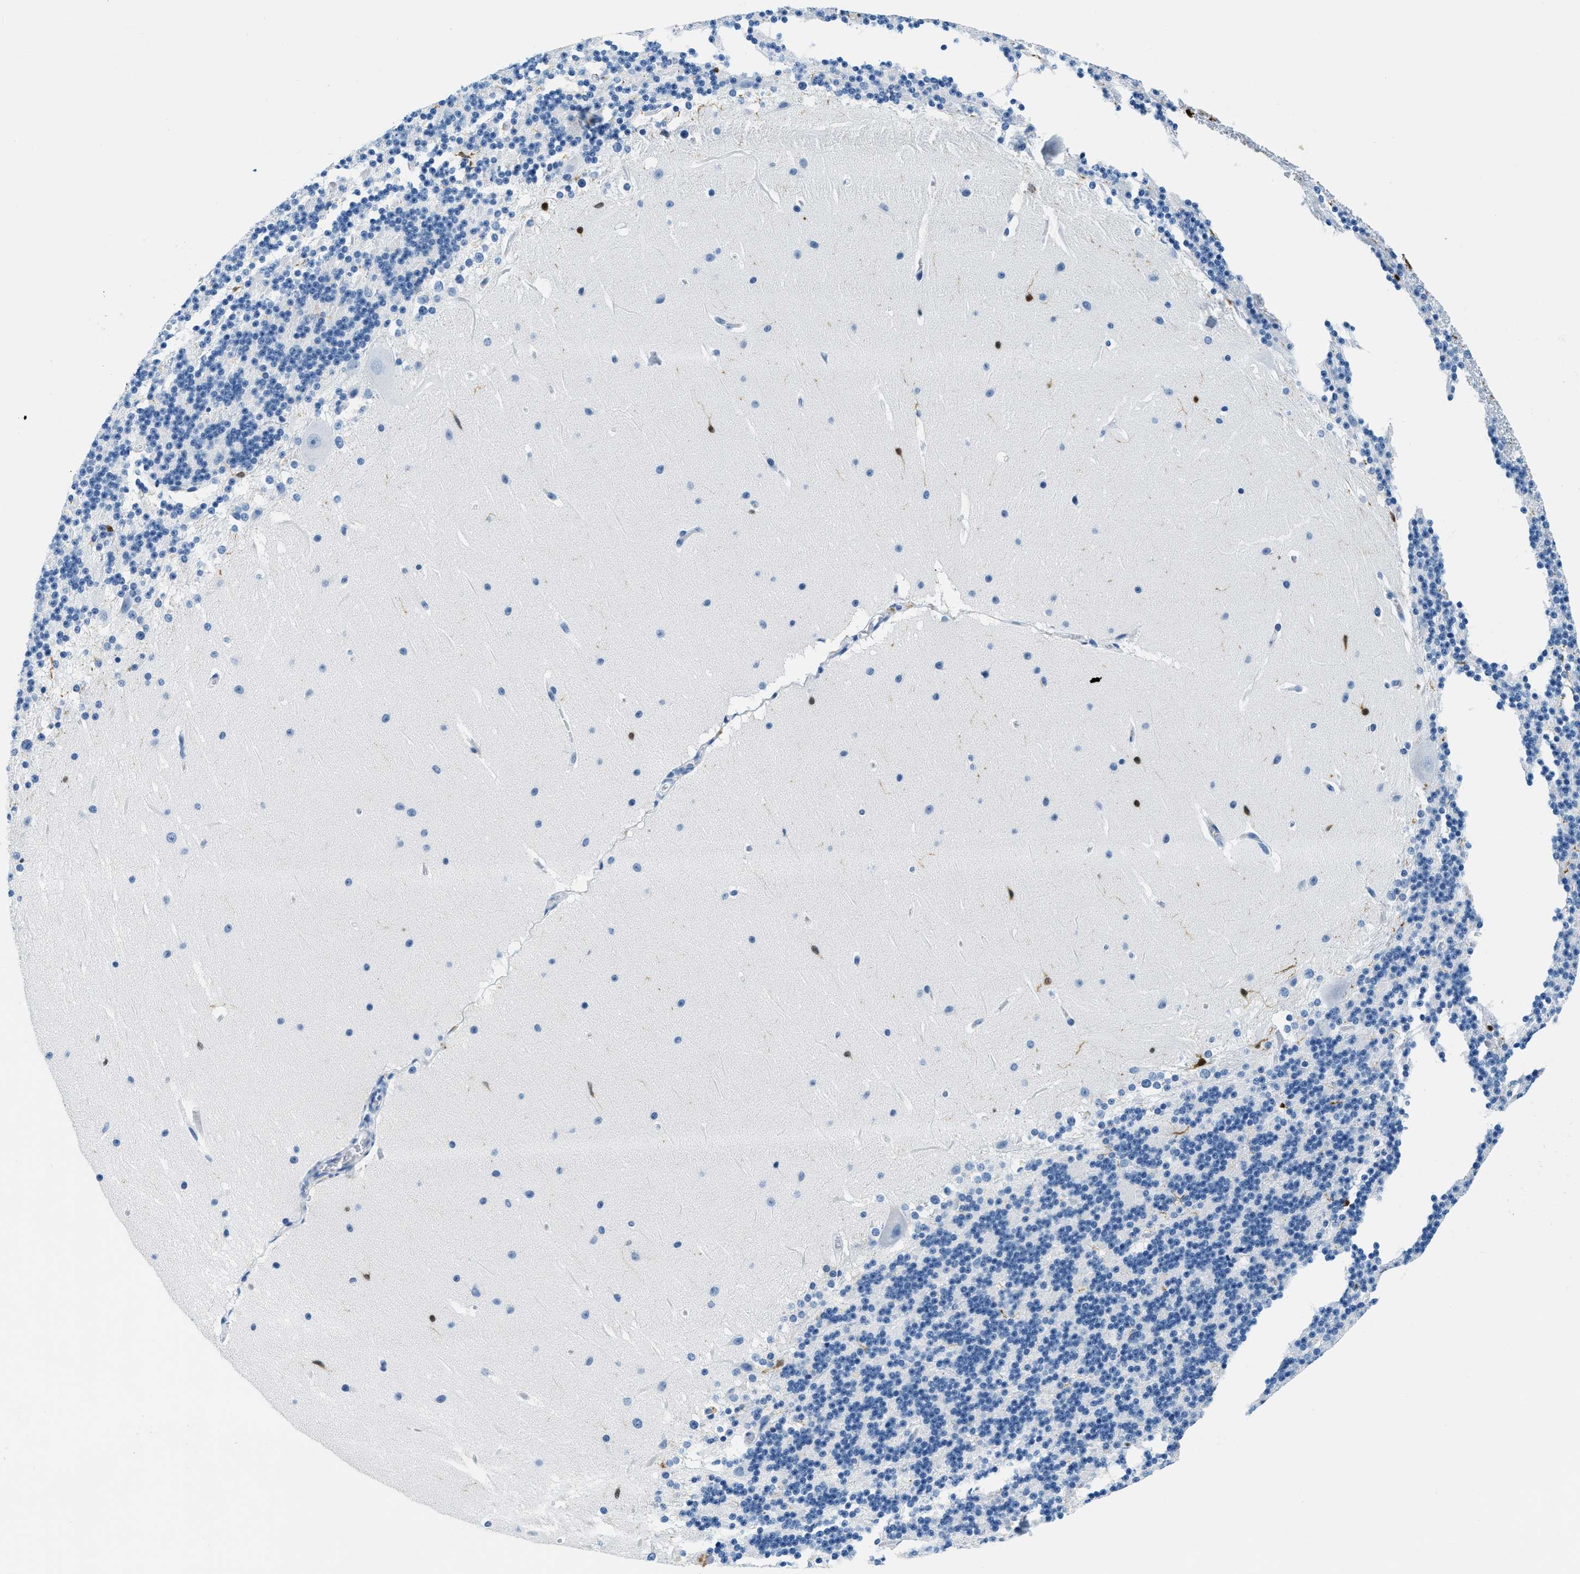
{"staining": {"intensity": "negative", "quantity": "none", "location": "none"}, "tissue": "cerebellum", "cell_type": "Cells in granular layer", "image_type": "normal", "snomed": [{"axis": "morphology", "description": "Normal tissue, NOS"}, {"axis": "topography", "description": "Cerebellum"}], "caption": "Image shows no protein positivity in cells in granular layer of benign cerebellum. Nuclei are stained in blue.", "gene": "CAPG", "patient": {"sex": "female", "age": 19}}